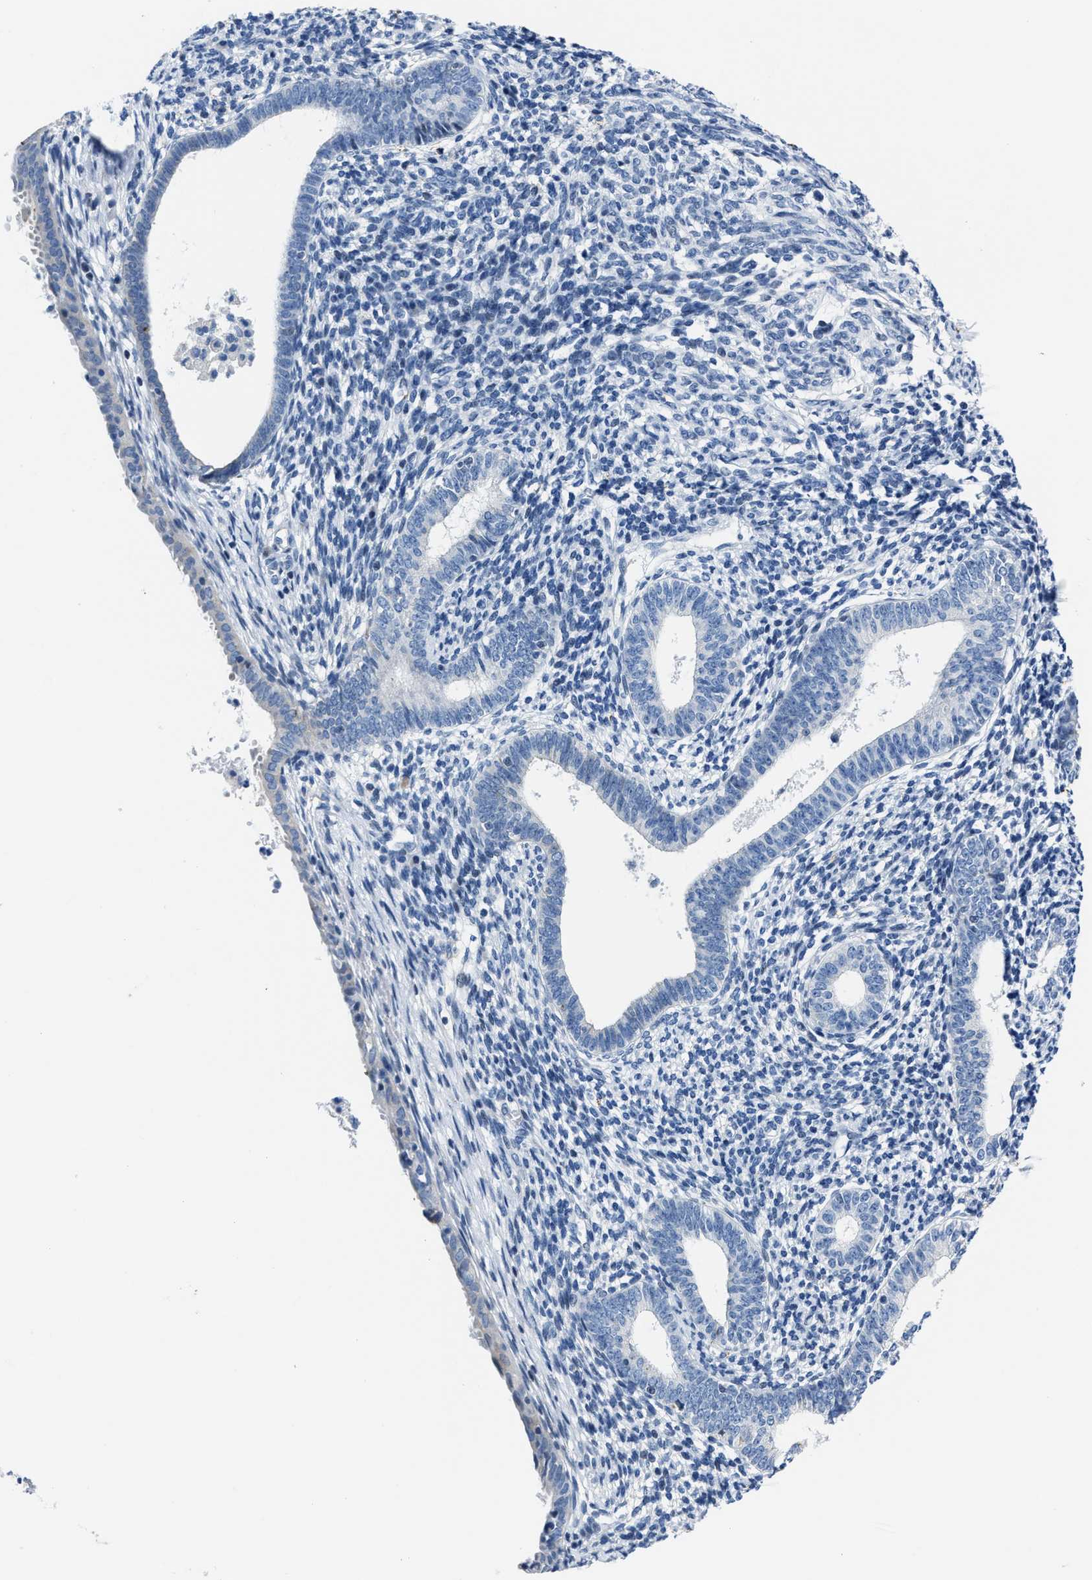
{"staining": {"intensity": "negative", "quantity": "none", "location": "none"}, "tissue": "endometrium", "cell_type": "Cells in endometrial stroma", "image_type": "normal", "snomed": [{"axis": "morphology", "description": "Normal tissue, NOS"}, {"axis": "morphology", "description": "Adenocarcinoma, NOS"}, {"axis": "topography", "description": "Endometrium"}], "caption": "IHC of unremarkable endometrium demonstrates no staining in cells in endometrial stroma.", "gene": "ASZ1", "patient": {"sex": "female", "age": 57}}